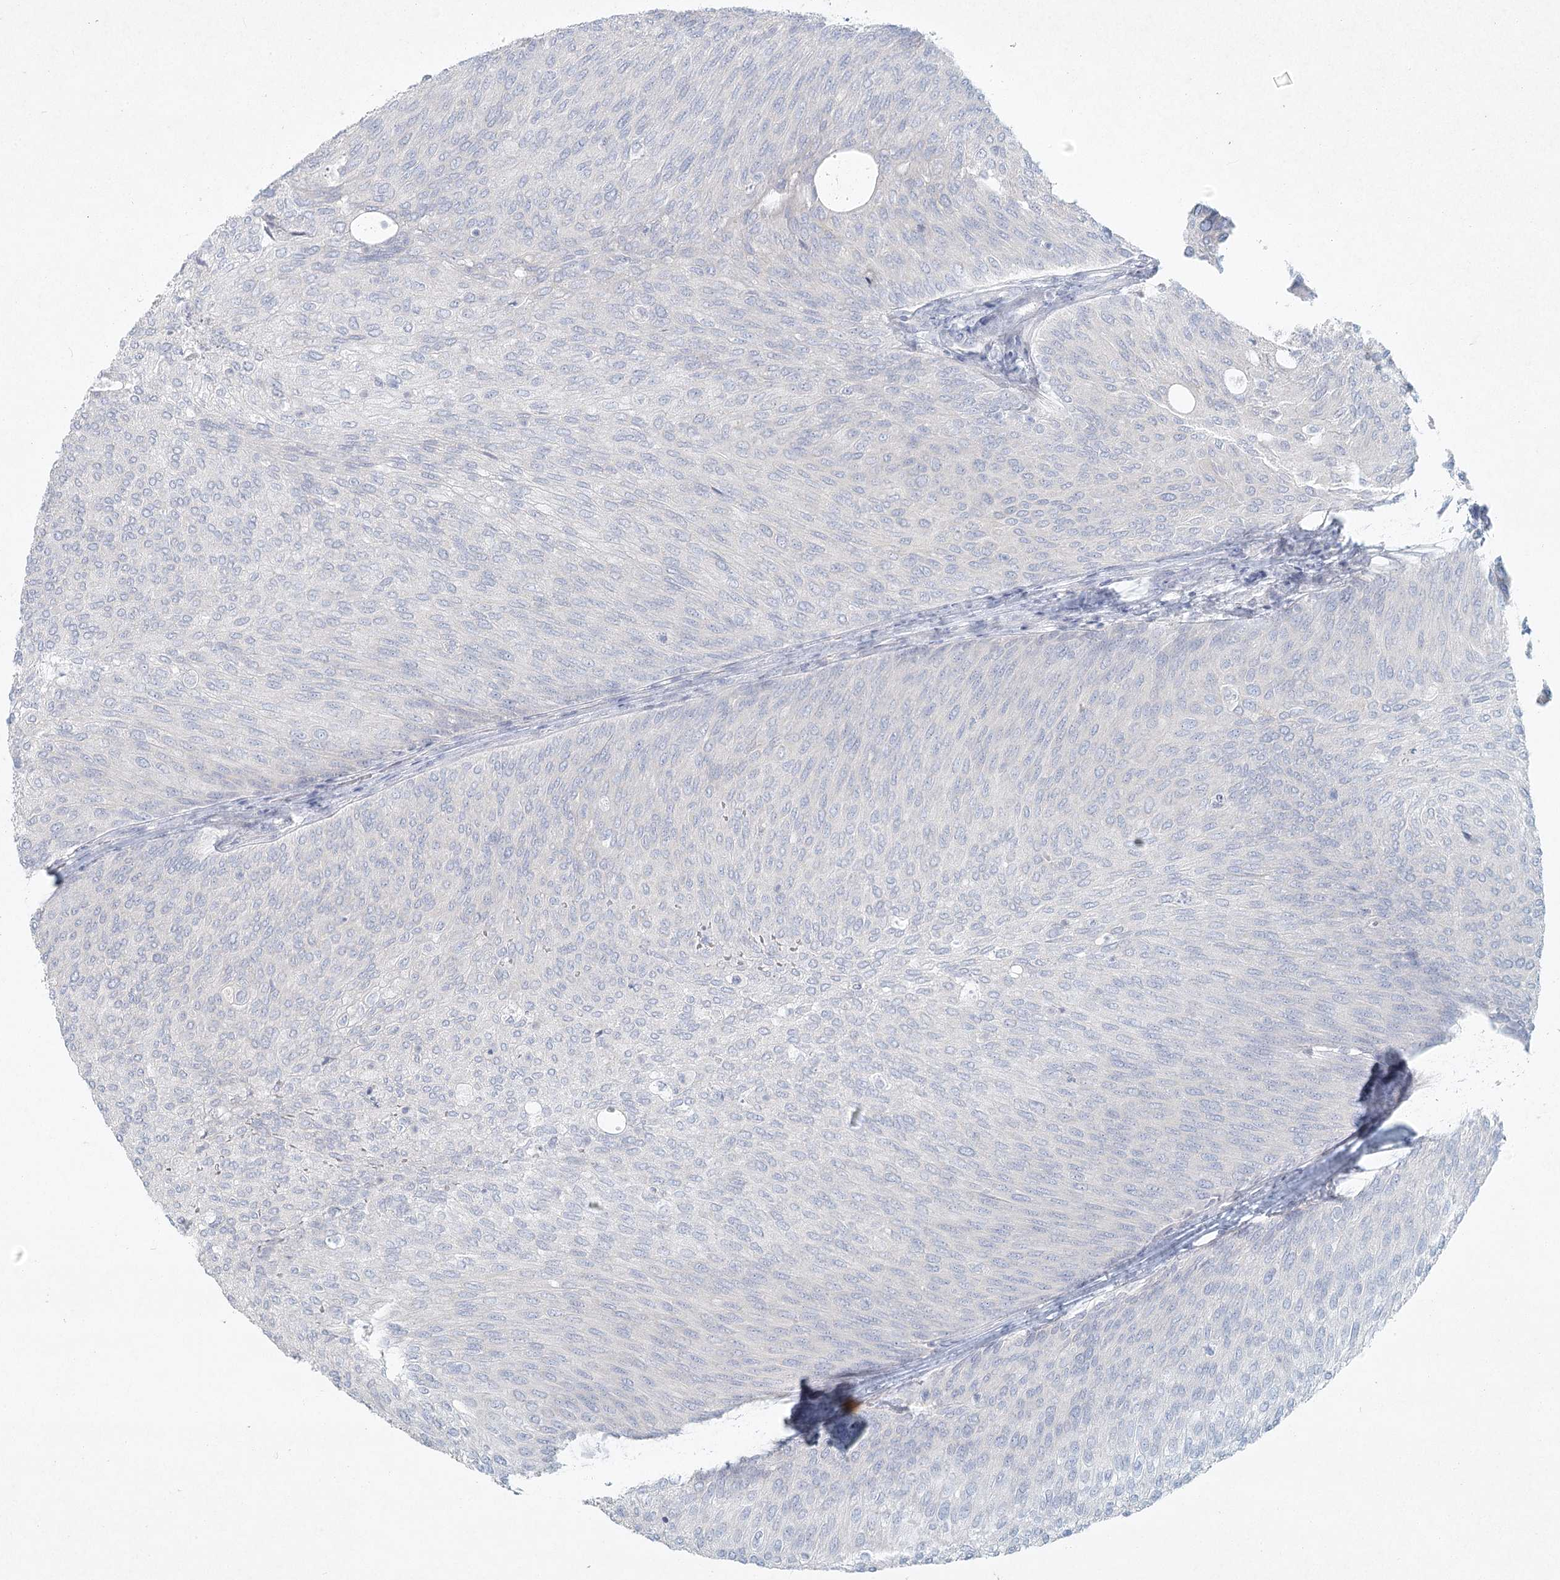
{"staining": {"intensity": "negative", "quantity": "none", "location": "none"}, "tissue": "urothelial cancer", "cell_type": "Tumor cells", "image_type": "cancer", "snomed": [{"axis": "morphology", "description": "Urothelial carcinoma, Low grade"}, {"axis": "topography", "description": "Urinary bladder"}], "caption": "Immunohistochemistry photomicrograph of urothelial carcinoma (low-grade) stained for a protein (brown), which demonstrates no staining in tumor cells.", "gene": "LRP2BP", "patient": {"sex": "female", "age": 79}}